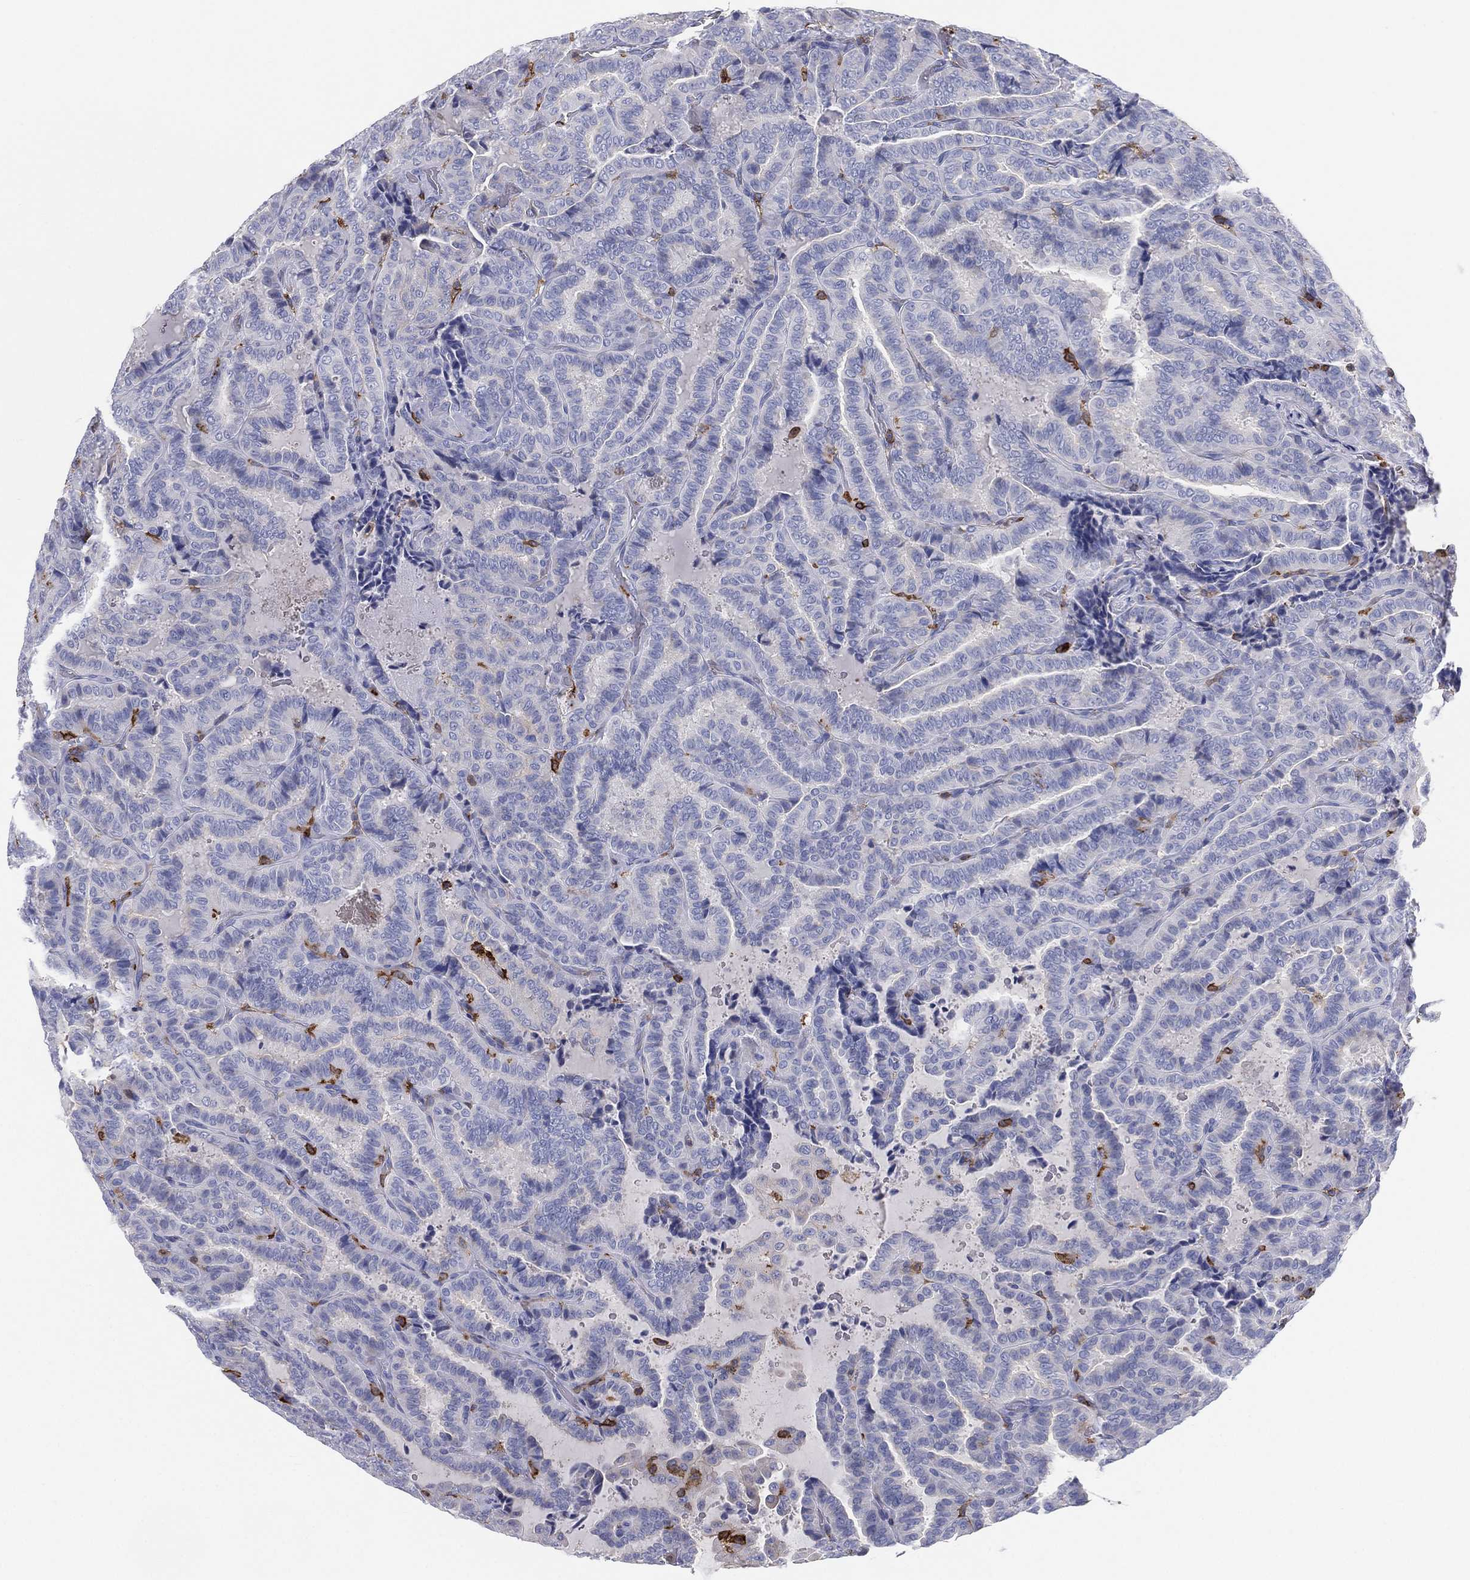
{"staining": {"intensity": "negative", "quantity": "none", "location": "none"}, "tissue": "thyroid cancer", "cell_type": "Tumor cells", "image_type": "cancer", "snomed": [{"axis": "morphology", "description": "Papillary adenocarcinoma, NOS"}, {"axis": "topography", "description": "Thyroid gland"}], "caption": "Thyroid cancer (papillary adenocarcinoma) was stained to show a protein in brown. There is no significant expression in tumor cells.", "gene": "SELPLG", "patient": {"sex": "female", "age": 39}}